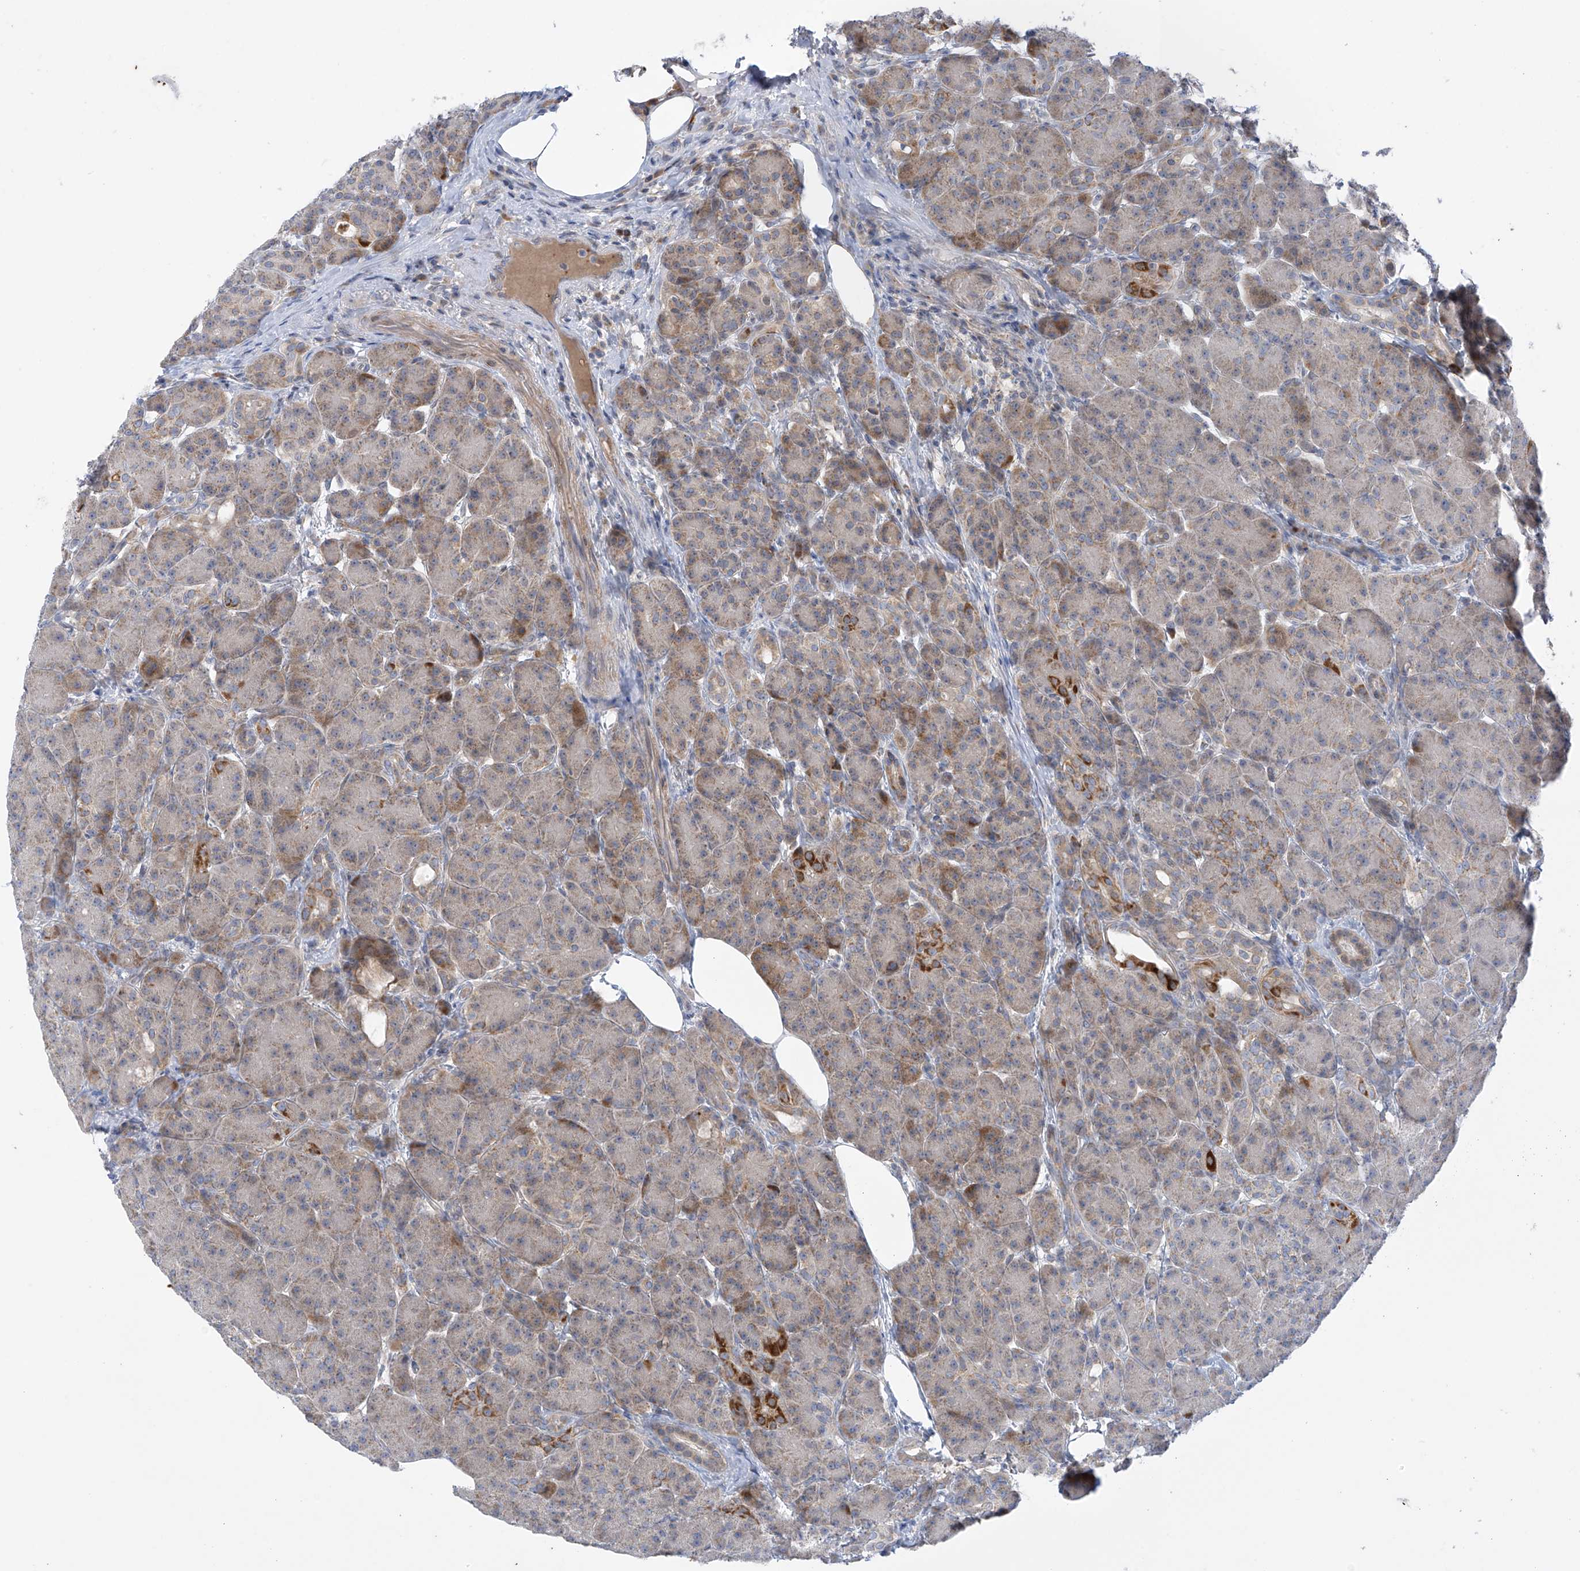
{"staining": {"intensity": "strong", "quantity": "<25%", "location": "cytoplasmic/membranous"}, "tissue": "pancreas", "cell_type": "Exocrine glandular cells", "image_type": "normal", "snomed": [{"axis": "morphology", "description": "Normal tissue, NOS"}, {"axis": "topography", "description": "Pancreas"}], "caption": "Immunohistochemistry (IHC) of normal human pancreas demonstrates medium levels of strong cytoplasmic/membranous positivity in about <25% of exocrine glandular cells.", "gene": "METTL18", "patient": {"sex": "male", "age": 63}}